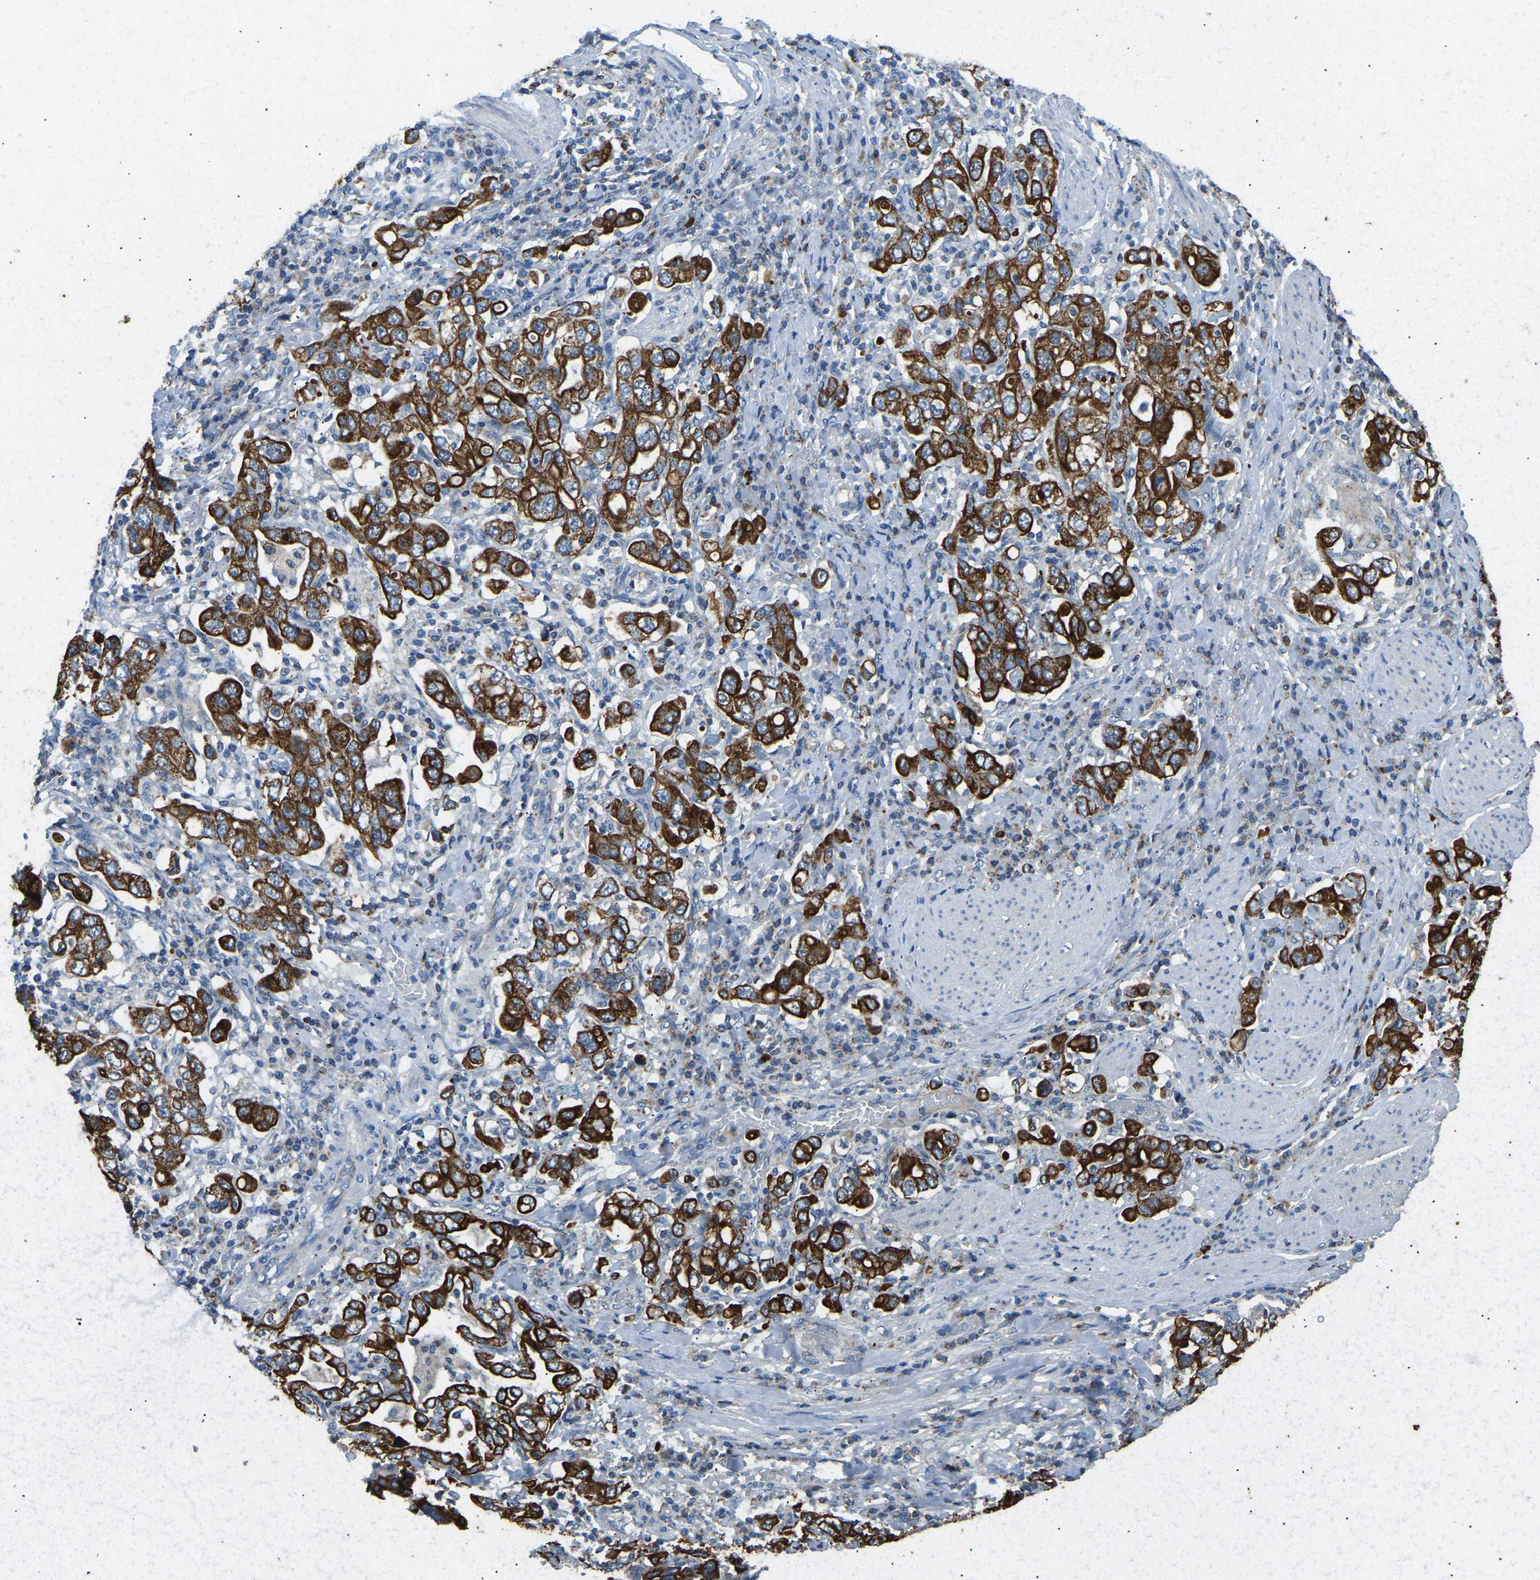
{"staining": {"intensity": "strong", "quantity": ">75%", "location": "cytoplasmic/membranous"}, "tissue": "stomach cancer", "cell_type": "Tumor cells", "image_type": "cancer", "snomed": [{"axis": "morphology", "description": "Adenocarcinoma, NOS"}, {"axis": "topography", "description": "Stomach, upper"}], "caption": "Immunohistochemistry photomicrograph of neoplastic tissue: stomach cancer stained using immunohistochemistry (IHC) reveals high levels of strong protein expression localized specifically in the cytoplasmic/membranous of tumor cells, appearing as a cytoplasmic/membranous brown color.", "gene": "ZNF200", "patient": {"sex": "male", "age": 62}}